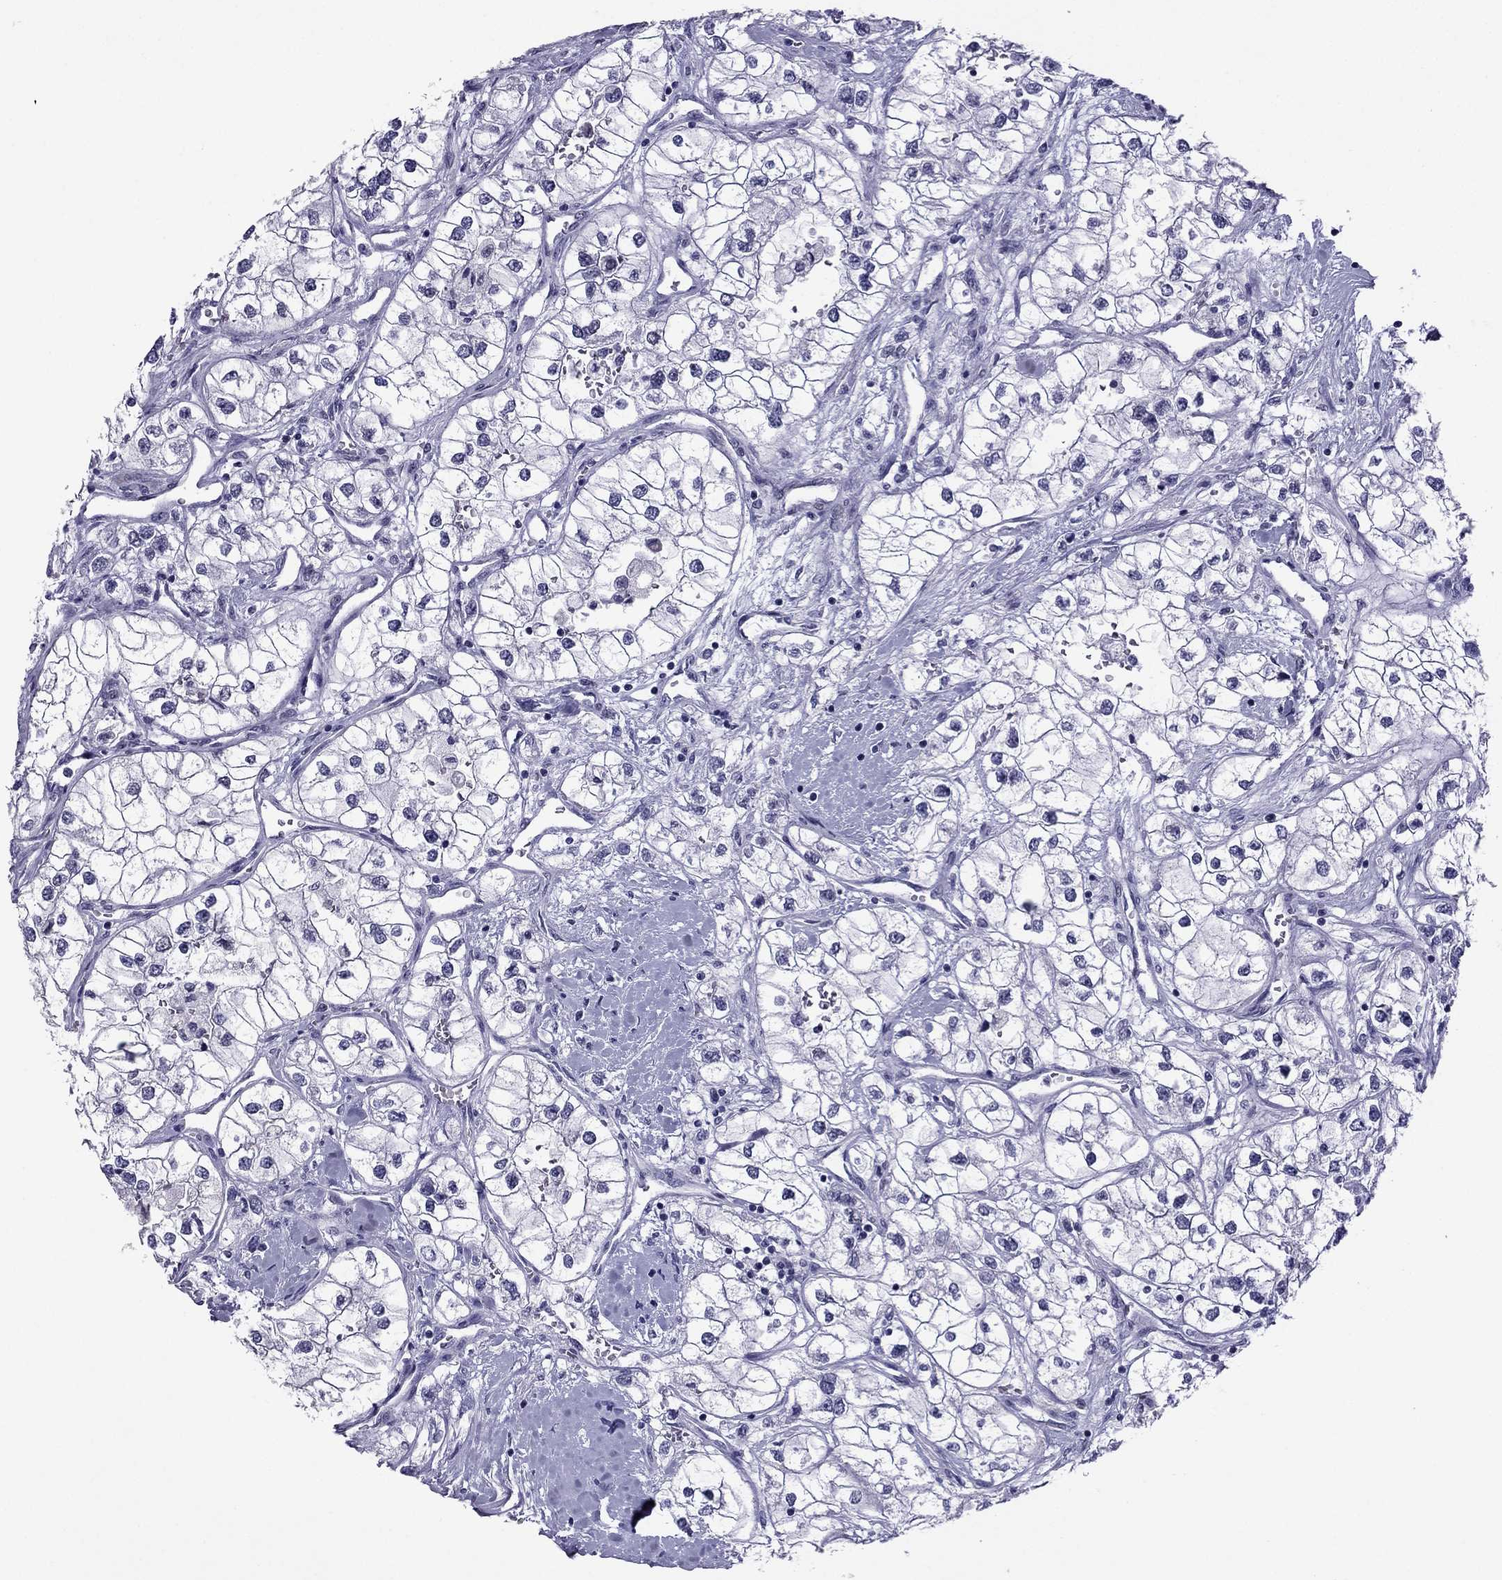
{"staining": {"intensity": "negative", "quantity": "none", "location": "none"}, "tissue": "renal cancer", "cell_type": "Tumor cells", "image_type": "cancer", "snomed": [{"axis": "morphology", "description": "Adenocarcinoma, NOS"}, {"axis": "topography", "description": "Kidney"}], "caption": "Immunohistochemistry image of renal adenocarcinoma stained for a protein (brown), which shows no positivity in tumor cells. The staining was performed using DAB (3,3'-diaminobenzidine) to visualize the protein expression in brown, while the nuclei were stained in blue with hematoxylin (Magnification: 20x).", "gene": "MYLK3", "patient": {"sex": "male", "age": 59}}